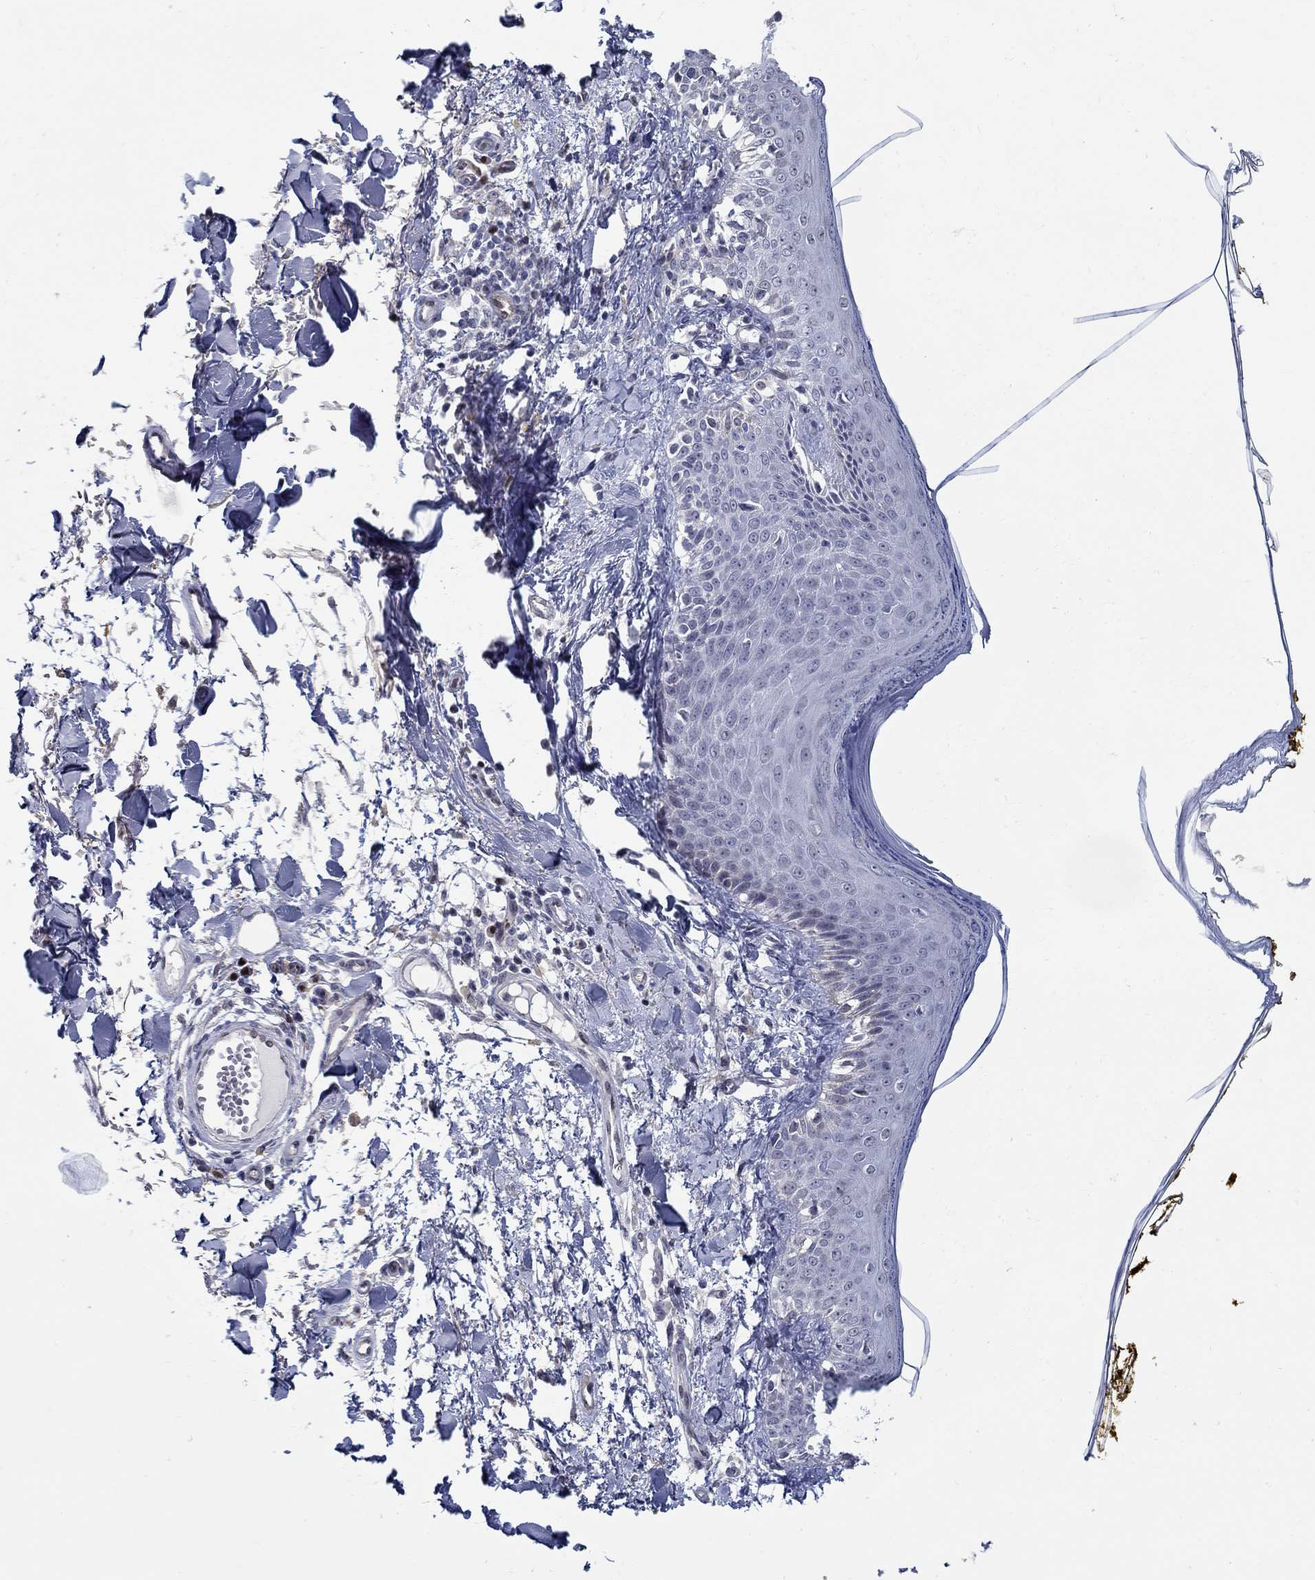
{"staining": {"intensity": "negative", "quantity": "none", "location": "none"}, "tissue": "skin", "cell_type": "Fibroblasts", "image_type": "normal", "snomed": [{"axis": "morphology", "description": "Normal tissue, NOS"}, {"axis": "topography", "description": "Skin"}], "caption": "This is an immunohistochemistry histopathology image of normal skin. There is no positivity in fibroblasts.", "gene": "C16orf46", "patient": {"sex": "male", "age": 76}}